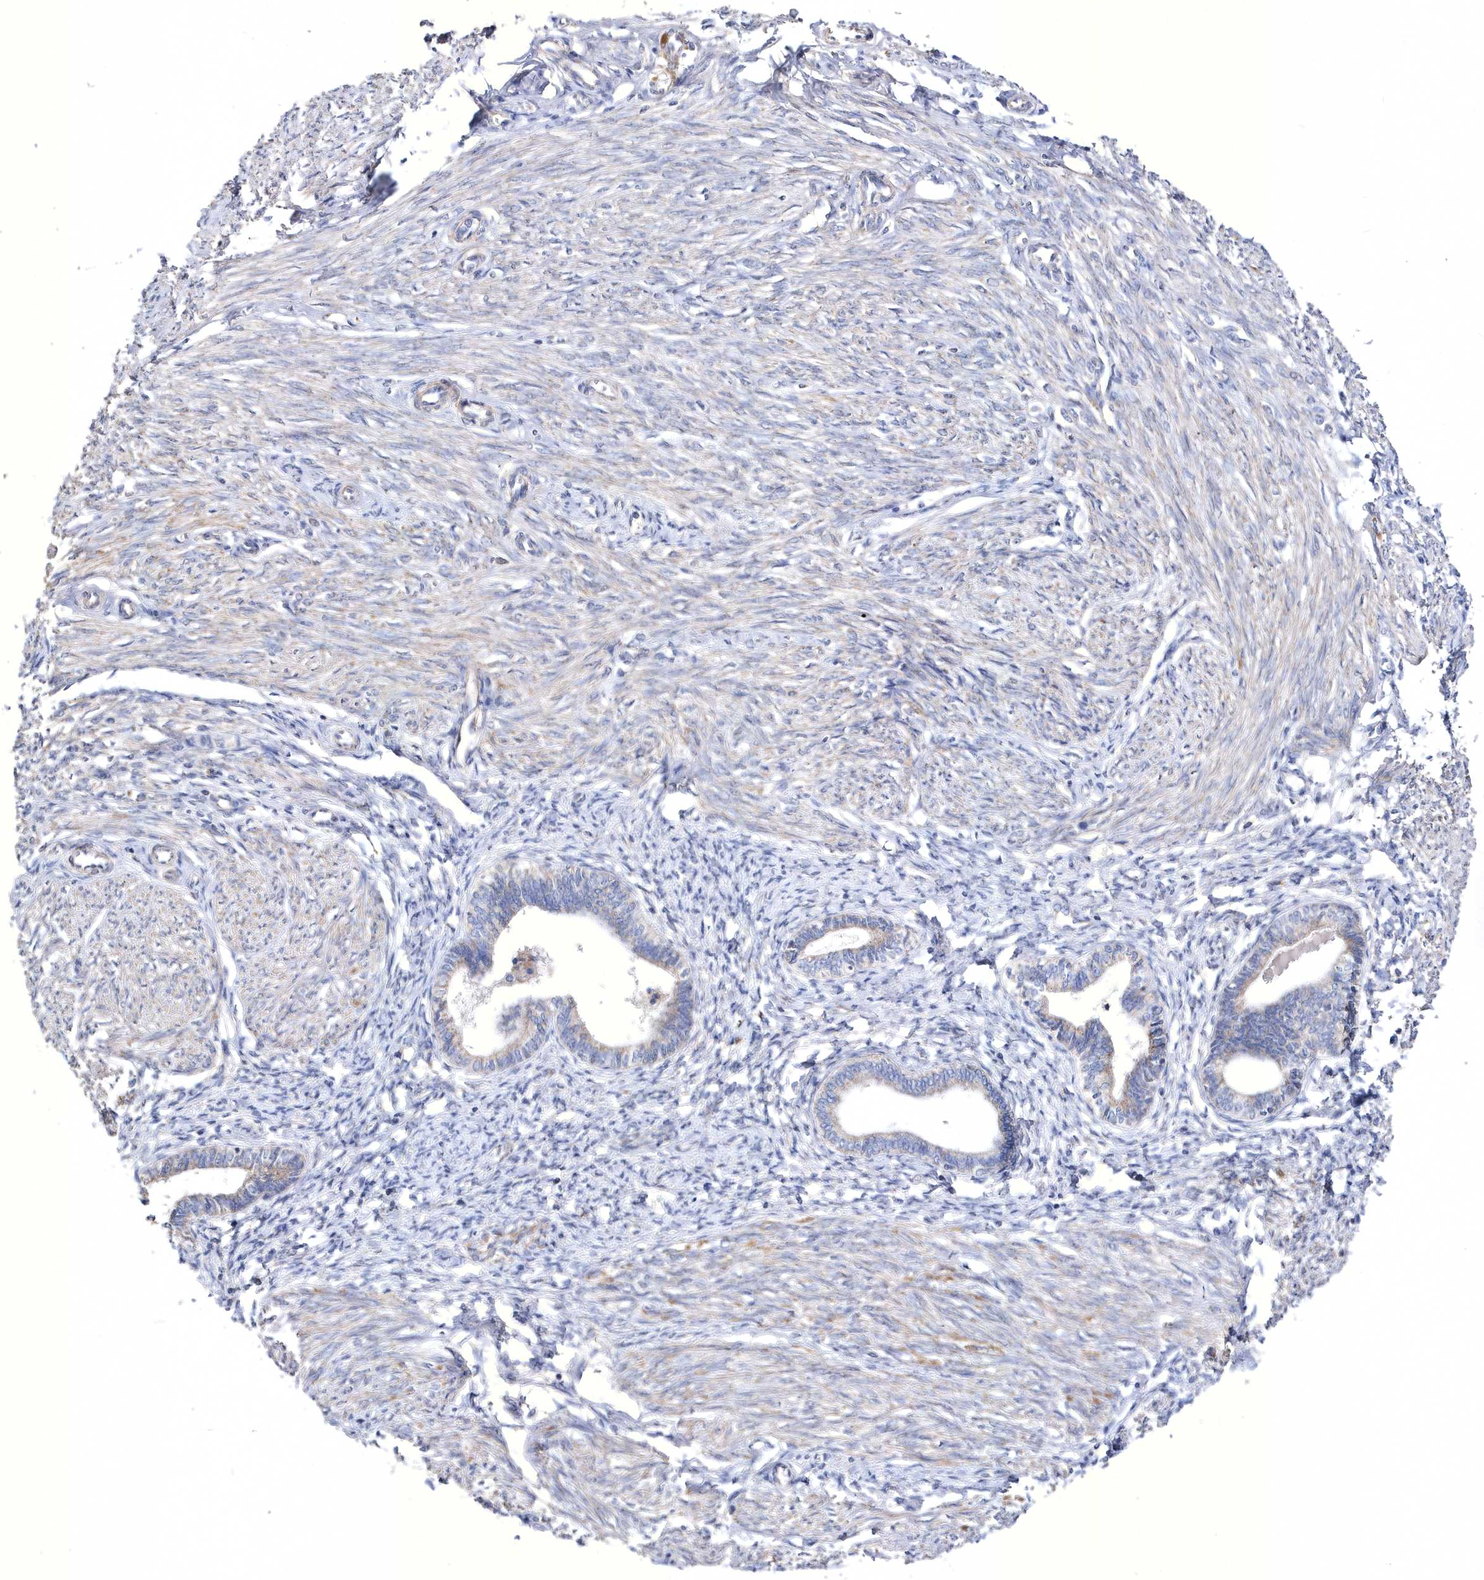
{"staining": {"intensity": "negative", "quantity": "none", "location": "none"}, "tissue": "endometrium", "cell_type": "Cells in endometrial stroma", "image_type": "normal", "snomed": [{"axis": "morphology", "description": "Normal tissue, NOS"}, {"axis": "topography", "description": "Endometrium"}], "caption": "Immunohistochemistry of benign human endometrium demonstrates no positivity in cells in endometrial stroma. (Stains: DAB (3,3'-diaminobenzidine) immunohistochemistry (IHC) with hematoxylin counter stain, Microscopy: brightfield microscopy at high magnification).", "gene": "METTL8", "patient": {"sex": "female", "age": 72}}